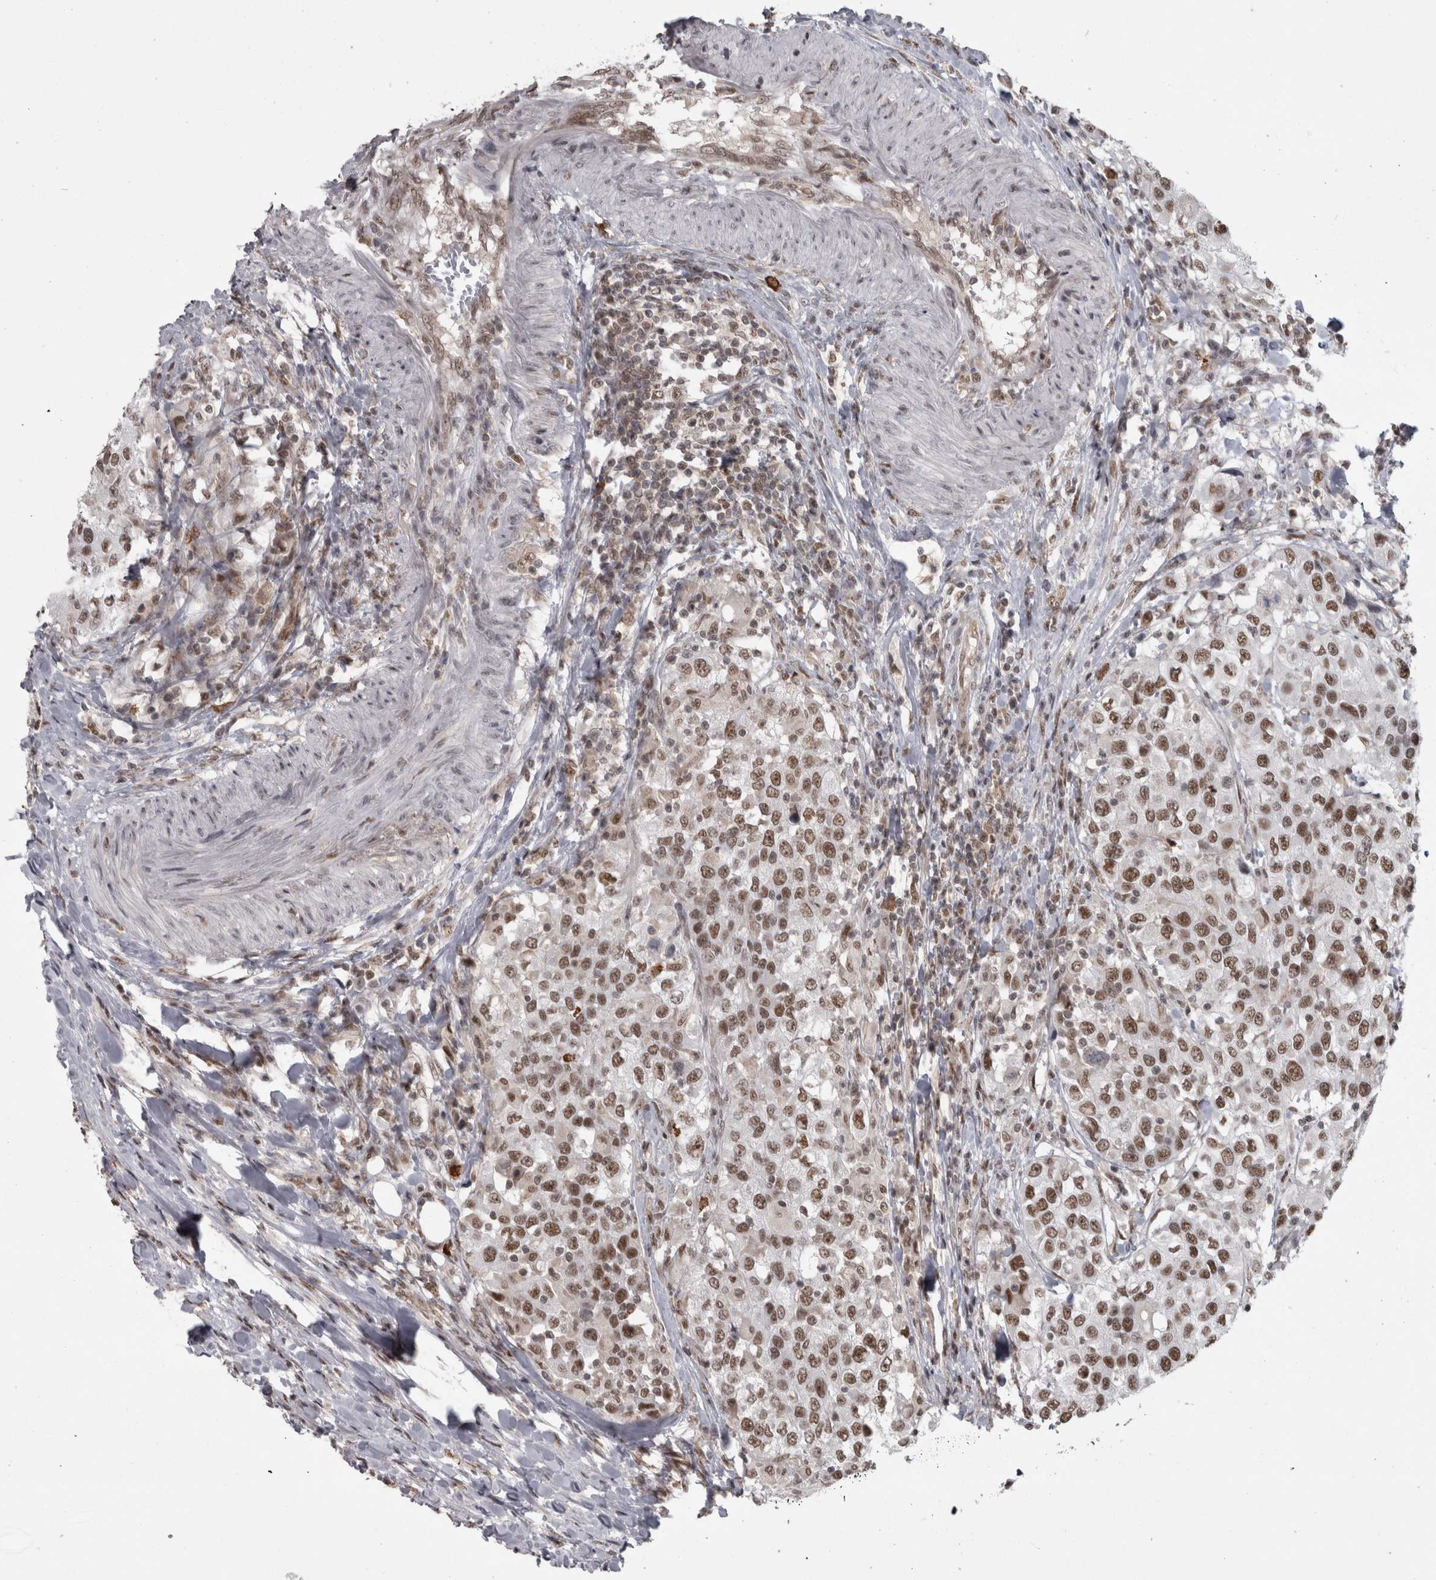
{"staining": {"intensity": "moderate", "quantity": ">75%", "location": "nuclear"}, "tissue": "urothelial cancer", "cell_type": "Tumor cells", "image_type": "cancer", "snomed": [{"axis": "morphology", "description": "Urothelial carcinoma, High grade"}, {"axis": "topography", "description": "Urinary bladder"}], "caption": "This is a photomicrograph of immunohistochemistry staining of urothelial cancer, which shows moderate expression in the nuclear of tumor cells.", "gene": "MICU3", "patient": {"sex": "female", "age": 80}}